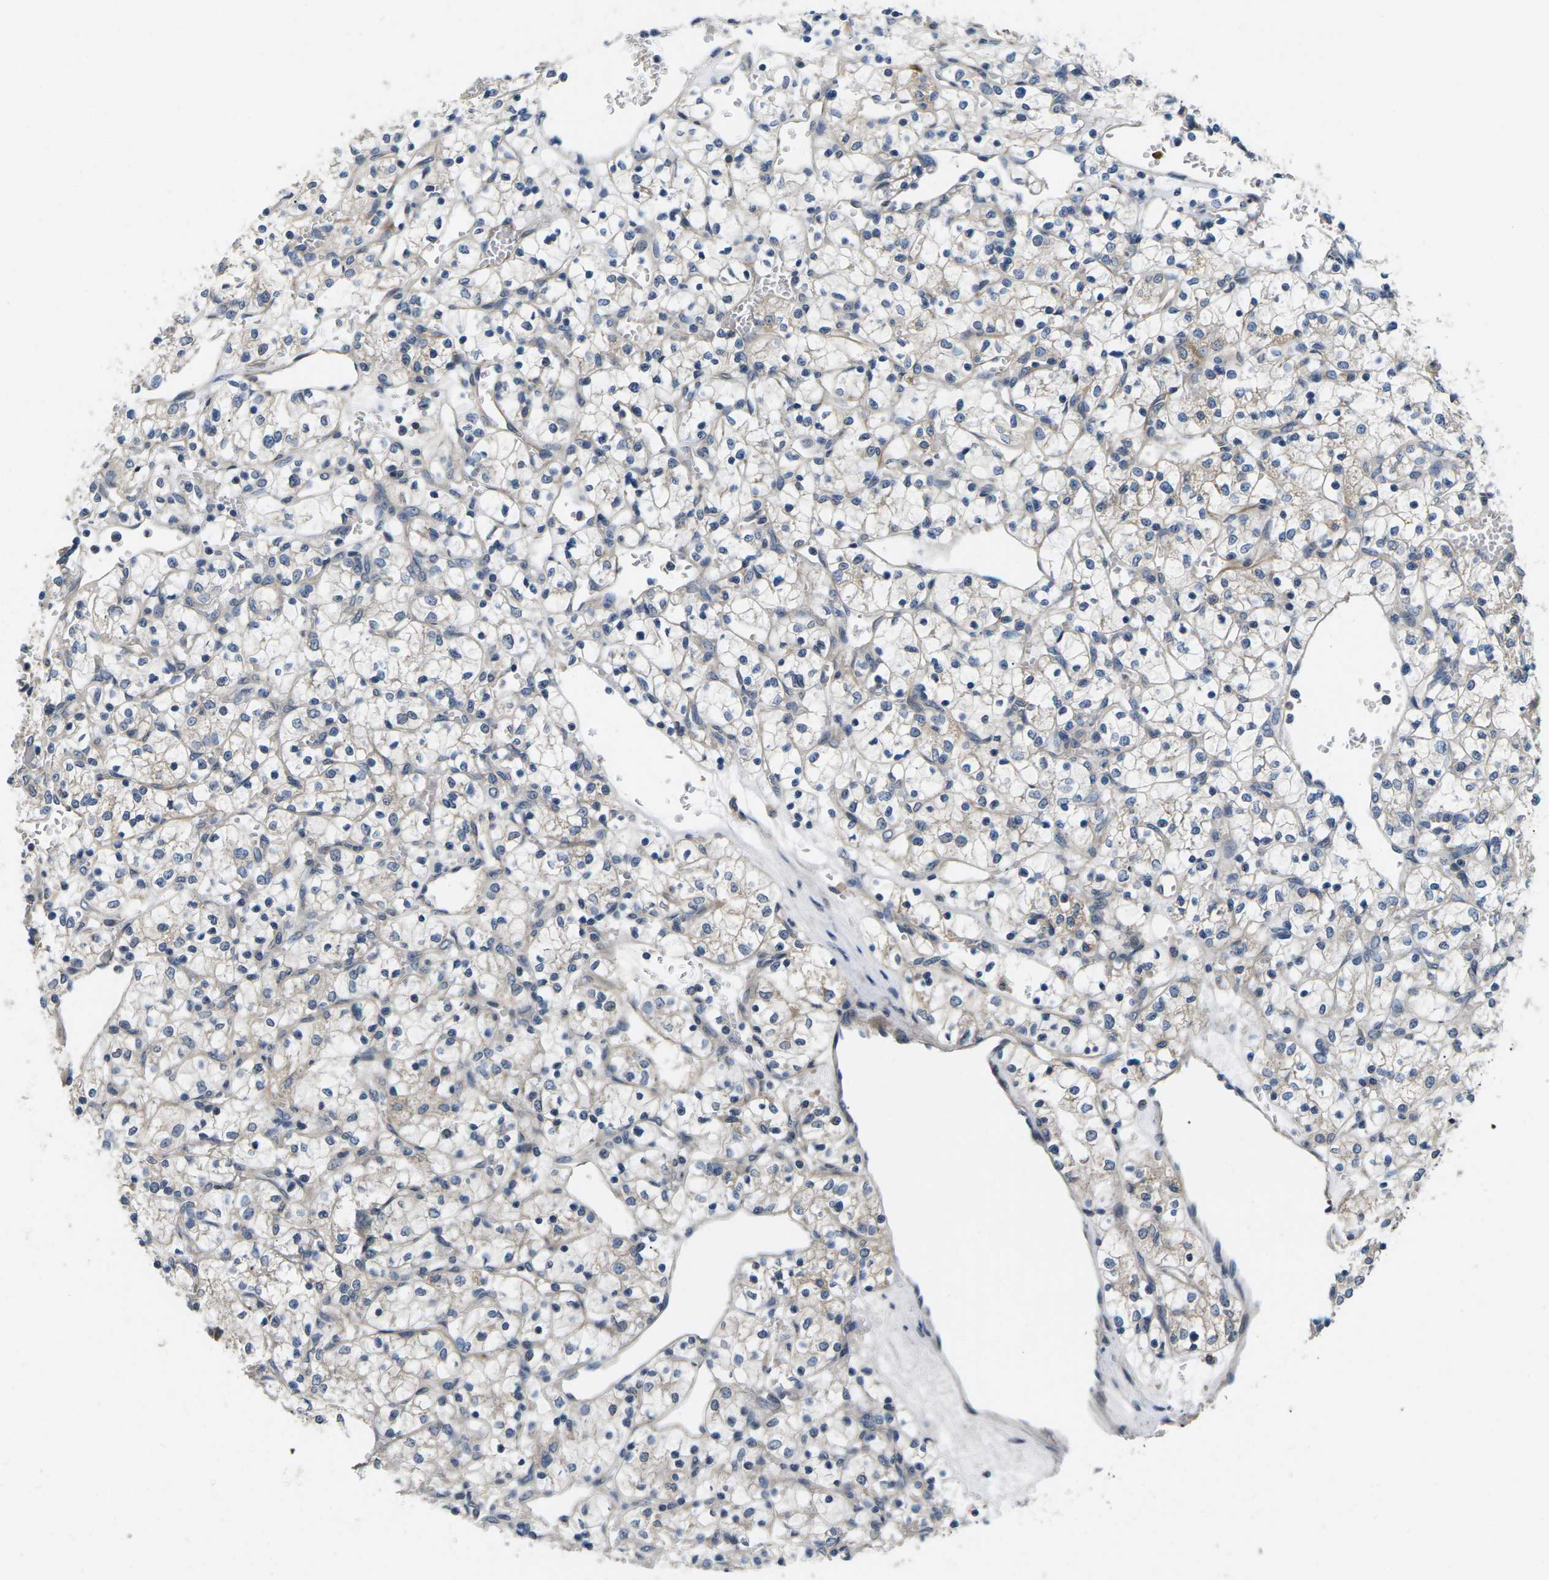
{"staining": {"intensity": "negative", "quantity": "none", "location": "none"}, "tissue": "renal cancer", "cell_type": "Tumor cells", "image_type": "cancer", "snomed": [{"axis": "morphology", "description": "Adenocarcinoma, NOS"}, {"axis": "topography", "description": "Kidney"}], "caption": "Histopathology image shows no significant protein expression in tumor cells of renal cancer.", "gene": "ERGIC3", "patient": {"sex": "female", "age": 69}}